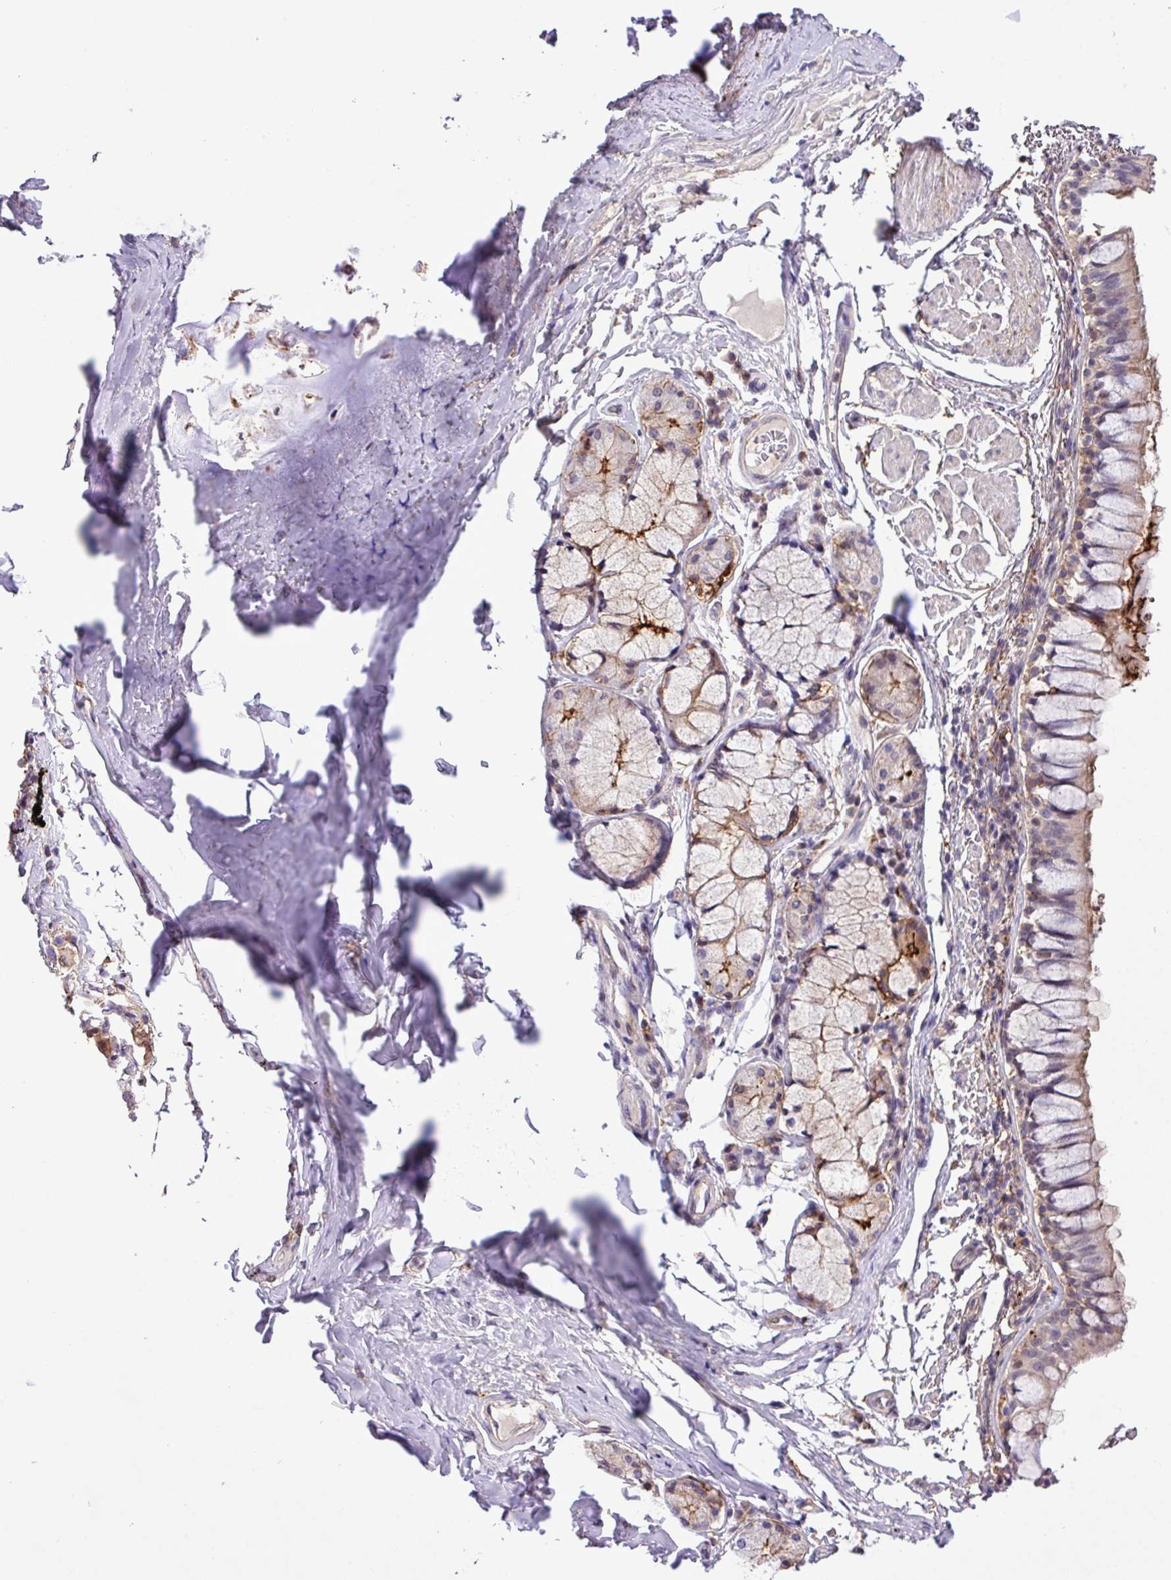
{"staining": {"intensity": "weak", "quantity": "<25%", "location": "cytoplasmic/membranous,nuclear"}, "tissue": "bronchus", "cell_type": "Respiratory epithelial cells", "image_type": "normal", "snomed": [{"axis": "morphology", "description": "Normal tissue, NOS"}, {"axis": "topography", "description": "Bronchus"}], "caption": "This is an IHC histopathology image of benign bronchus. There is no positivity in respiratory epithelial cells.", "gene": "RPP25L", "patient": {"sex": "male", "age": 70}}